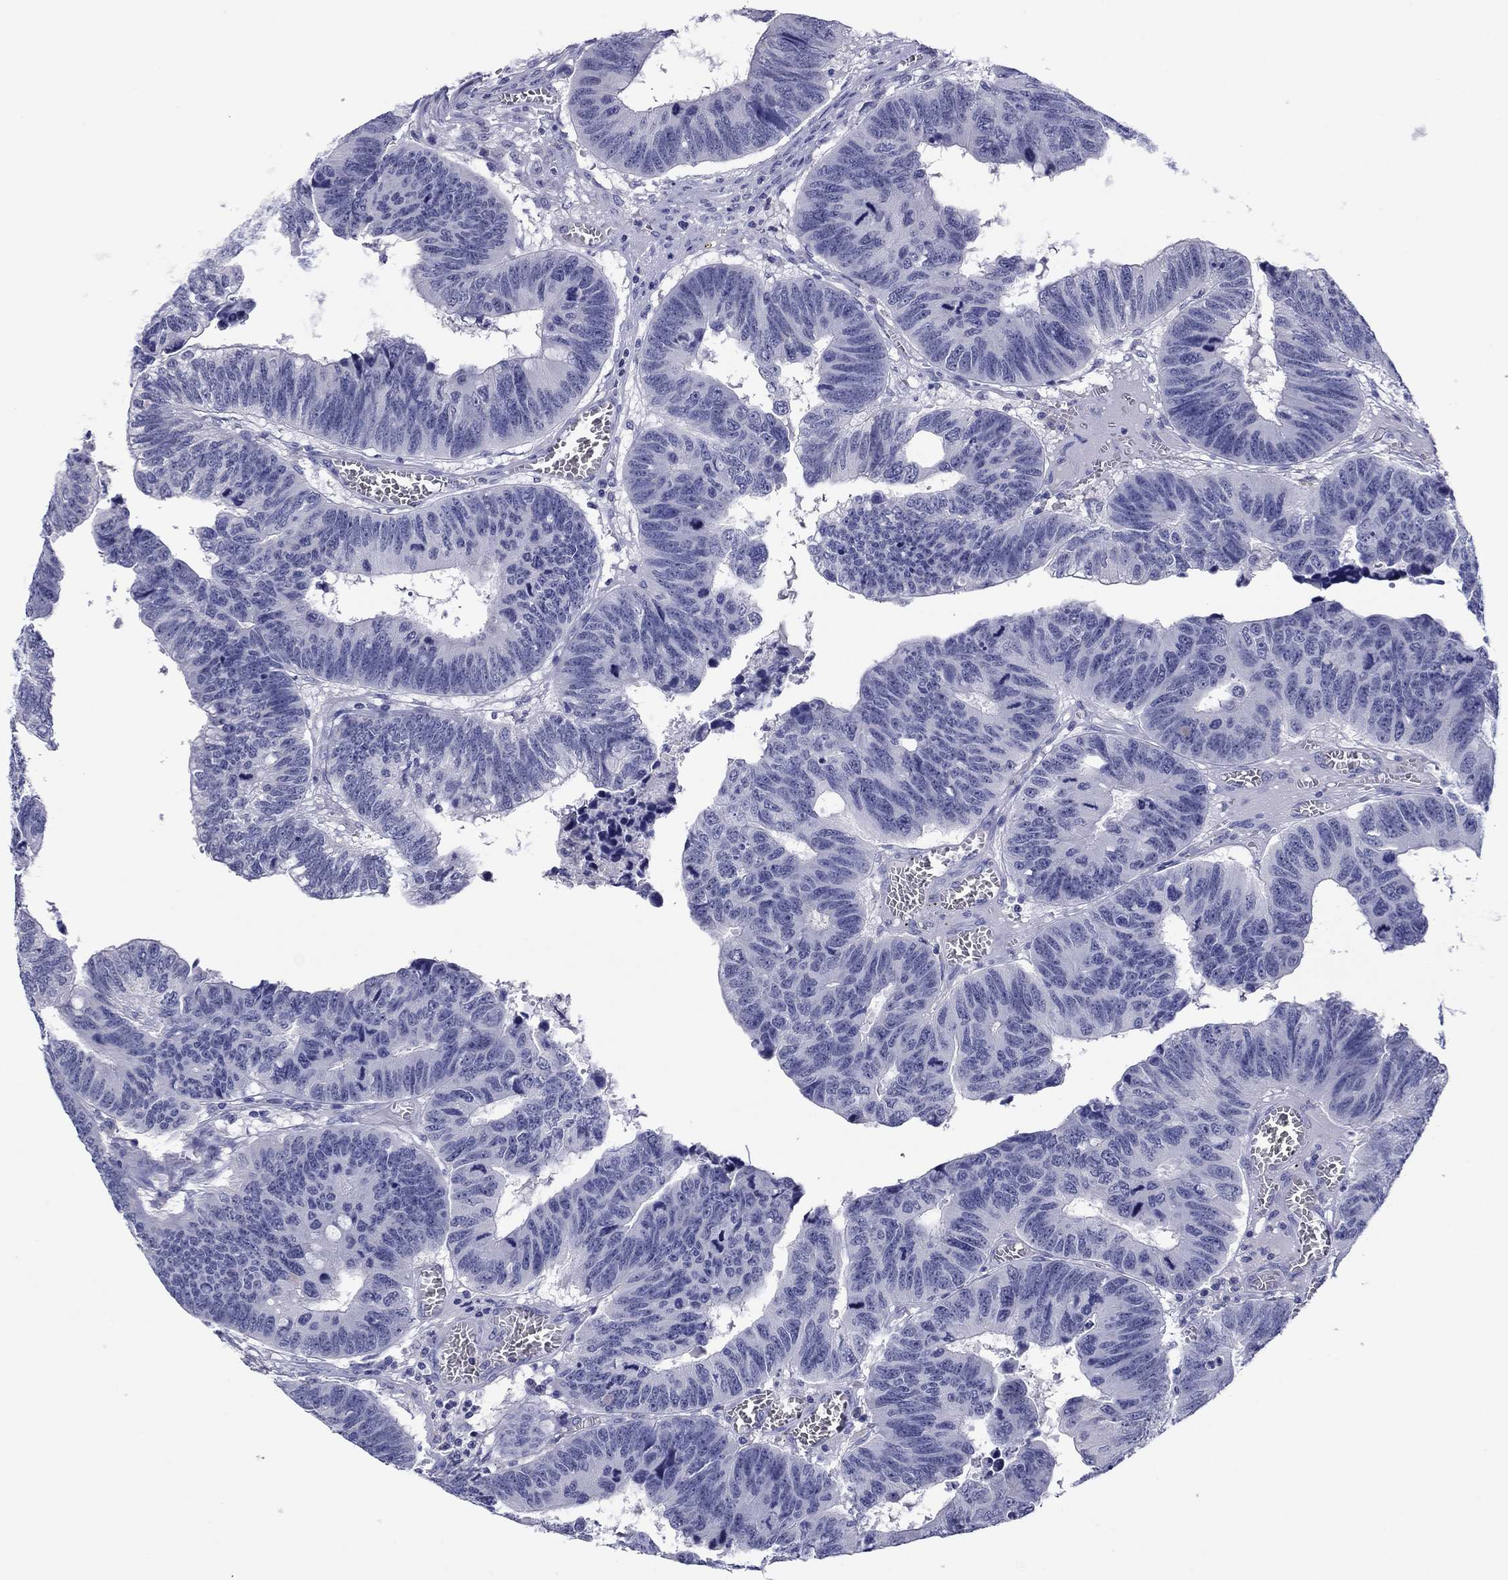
{"staining": {"intensity": "negative", "quantity": "none", "location": "none"}, "tissue": "colorectal cancer", "cell_type": "Tumor cells", "image_type": "cancer", "snomed": [{"axis": "morphology", "description": "Adenocarcinoma, NOS"}, {"axis": "topography", "description": "Appendix"}, {"axis": "topography", "description": "Colon"}, {"axis": "topography", "description": "Cecum"}, {"axis": "topography", "description": "Colon asc"}], "caption": "Tumor cells are negative for brown protein staining in colorectal cancer.", "gene": "TCFL5", "patient": {"sex": "female", "age": 85}}